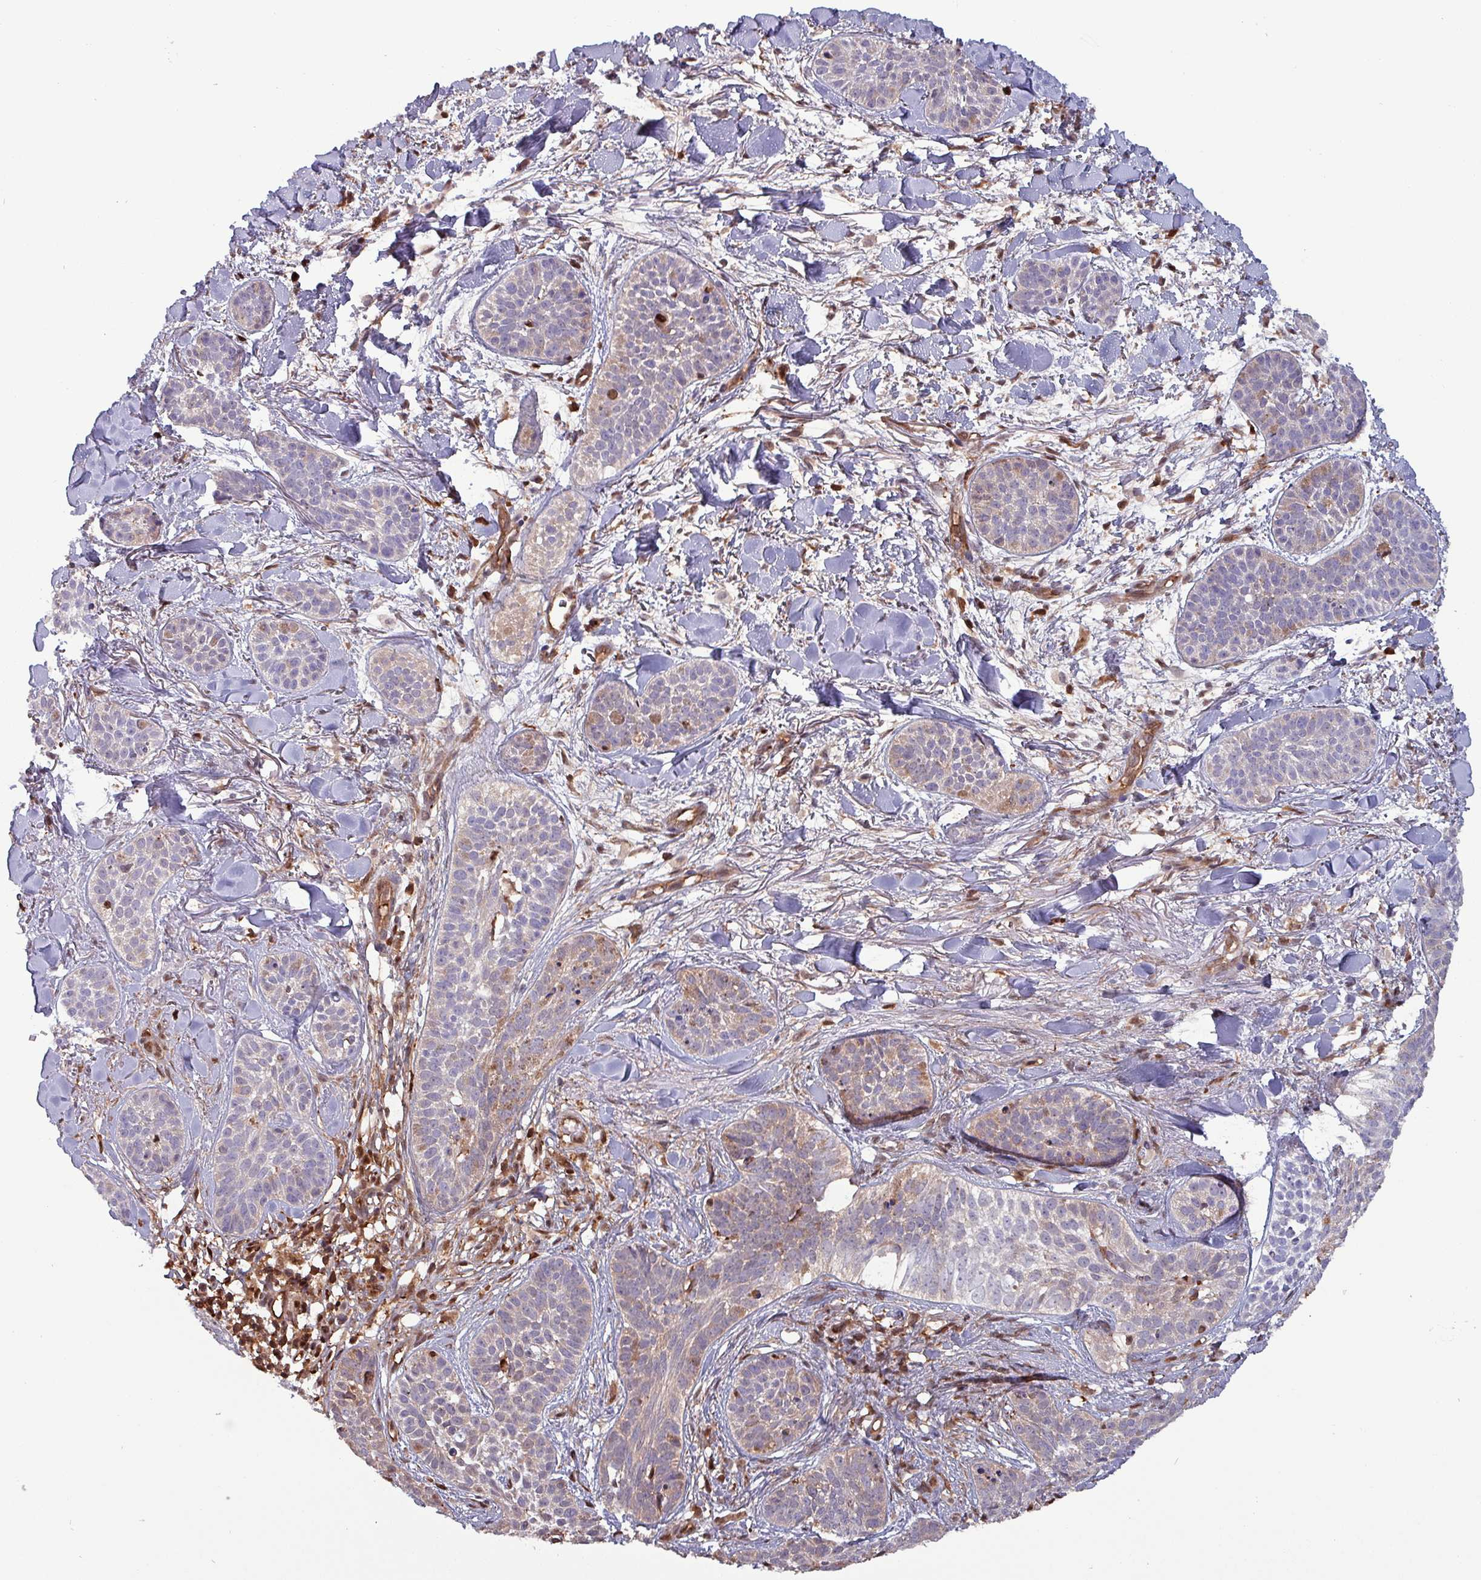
{"staining": {"intensity": "moderate", "quantity": "<25%", "location": "cytoplasmic/membranous,nuclear"}, "tissue": "skin cancer", "cell_type": "Tumor cells", "image_type": "cancer", "snomed": [{"axis": "morphology", "description": "Basal cell carcinoma"}, {"axis": "topography", "description": "Skin"}], "caption": "IHC of skin cancer (basal cell carcinoma) demonstrates low levels of moderate cytoplasmic/membranous and nuclear positivity in approximately <25% of tumor cells. The protein of interest is stained brown, and the nuclei are stained in blue (DAB IHC with brightfield microscopy, high magnification).", "gene": "PSMB8", "patient": {"sex": "male", "age": 52}}